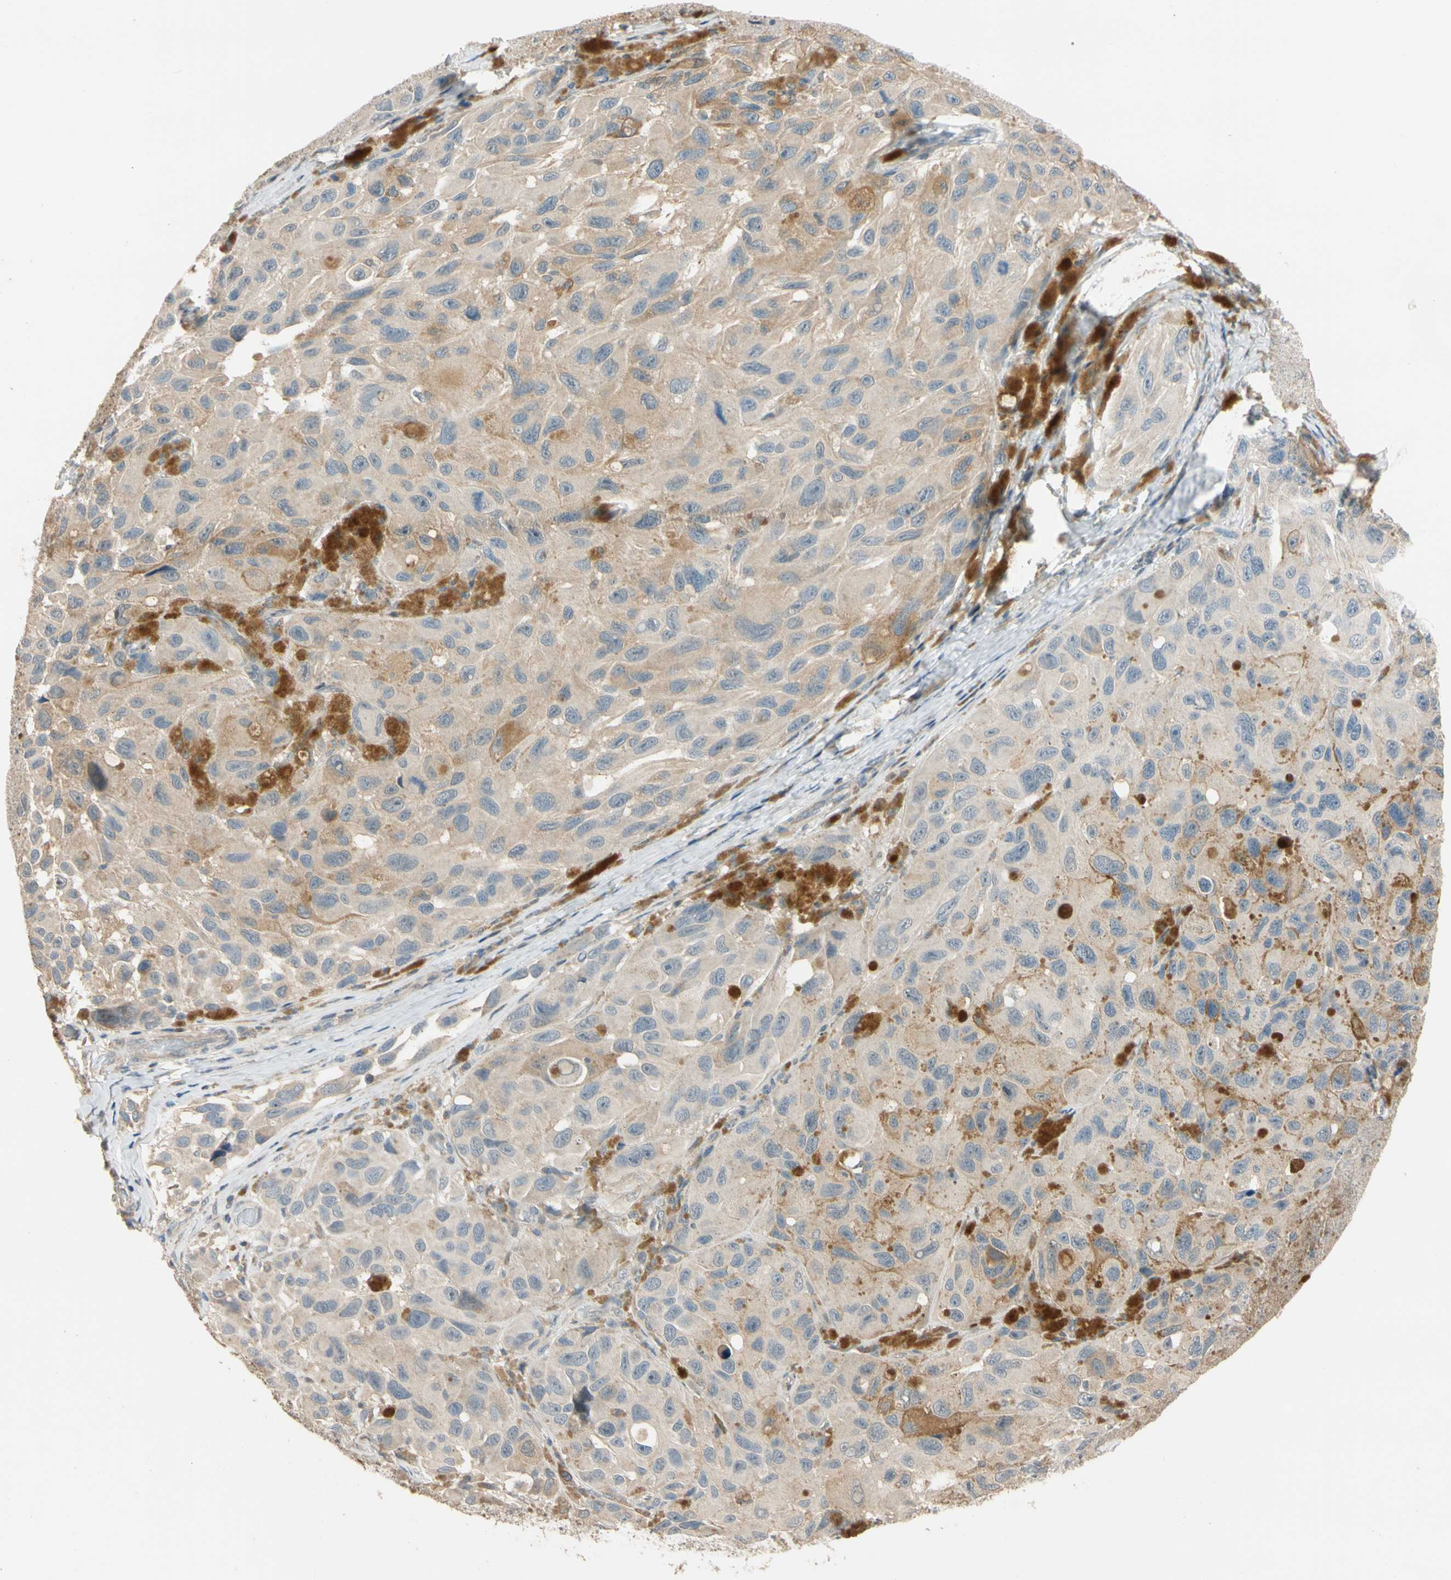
{"staining": {"intensity": "moderate", "quantity": "<25%", "location": "cytoplasmic/membranous"}, "tissue": "melanoma", "cell_type": "Tumor cells", "image_type": "cancer", "snomed": [{"axis": "morphology", "description": "Malignant melanoma, NOS"}, {"axis": "topography", "description": "Skin"}], "caption": "A histopathology image showing moderate cytoplasmic/membranous positivity in about <25% of tumor cells in malignant melanoma, as visualized by brown immunohistochemical staining.", "gene": "MAP3K7", "patient": {"sex": "female", "age": 73}}